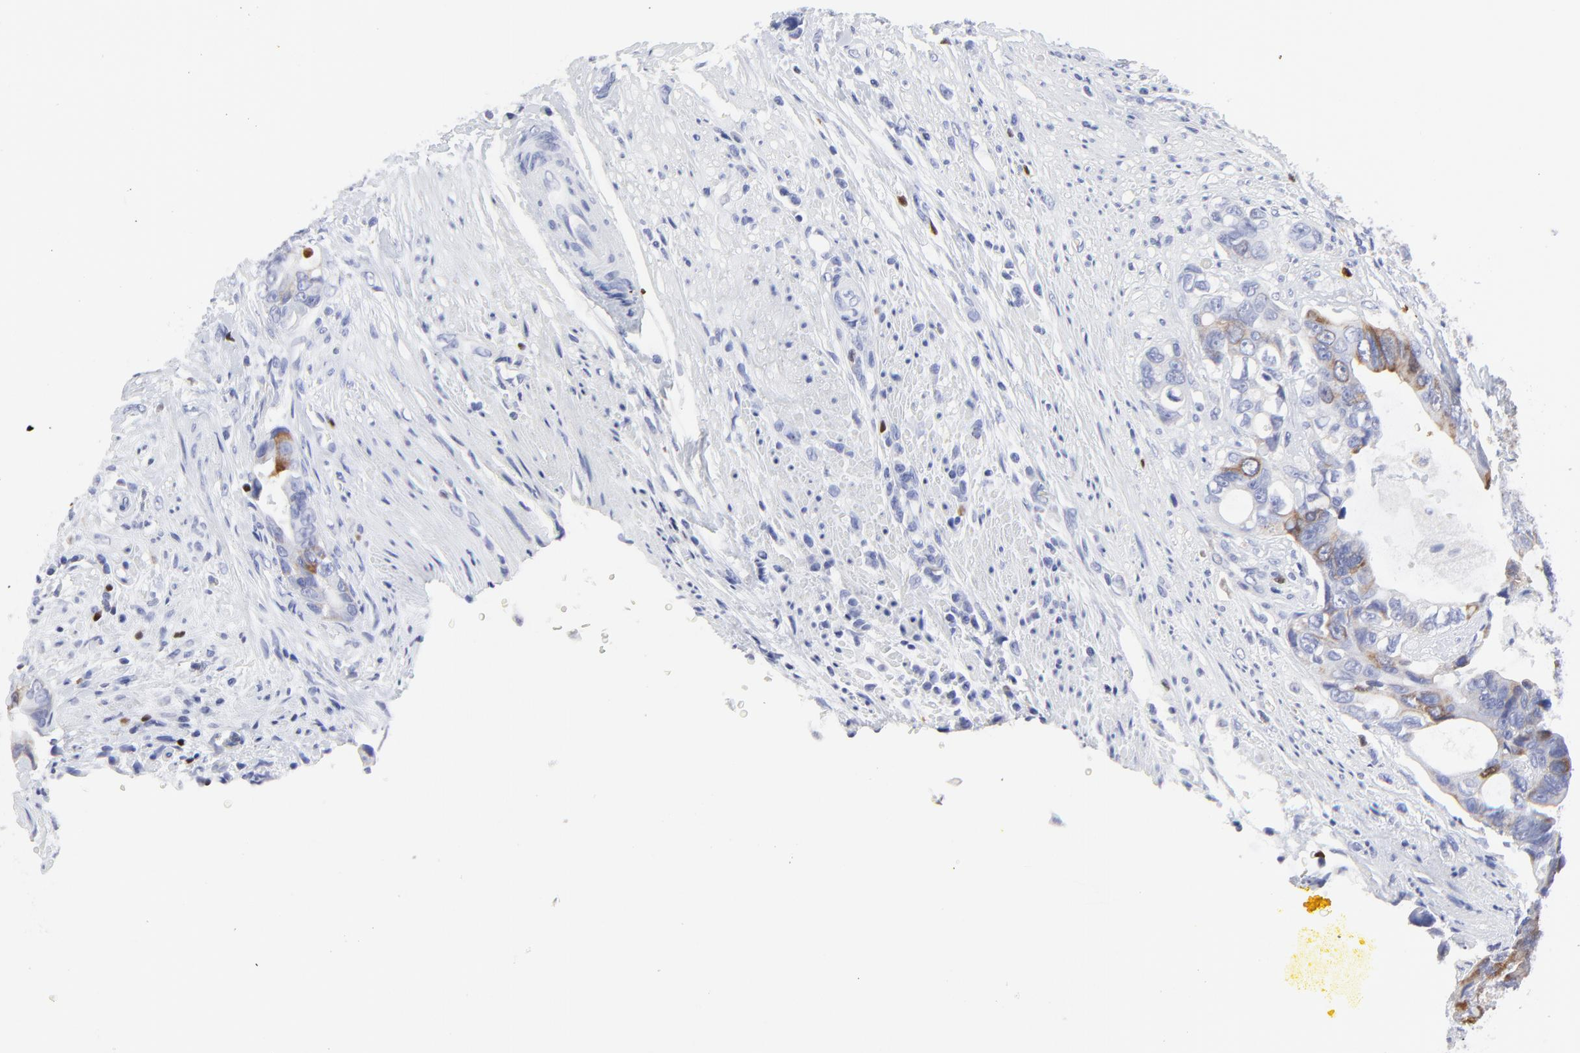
{"staining": {"intensity": "weak", "quantity": "<25%", "location": "cytoplasmic/membranous"}, "tissue": "colorectal cancer", "cell_type": "Tumor cells", "image_type": "cancer", "snomed": [{"axis": "morphology", "description": "Adenocarcinoma, NOS"}, {"axis": "topography", "description": "Rectum"}], "caption": "Protein analysis of colorectal cancer (adenocarcinoma) displays no significant staining in tumor cells.", "gene": "NCAPH", "patient": {"sex": "female", "age": 57}}